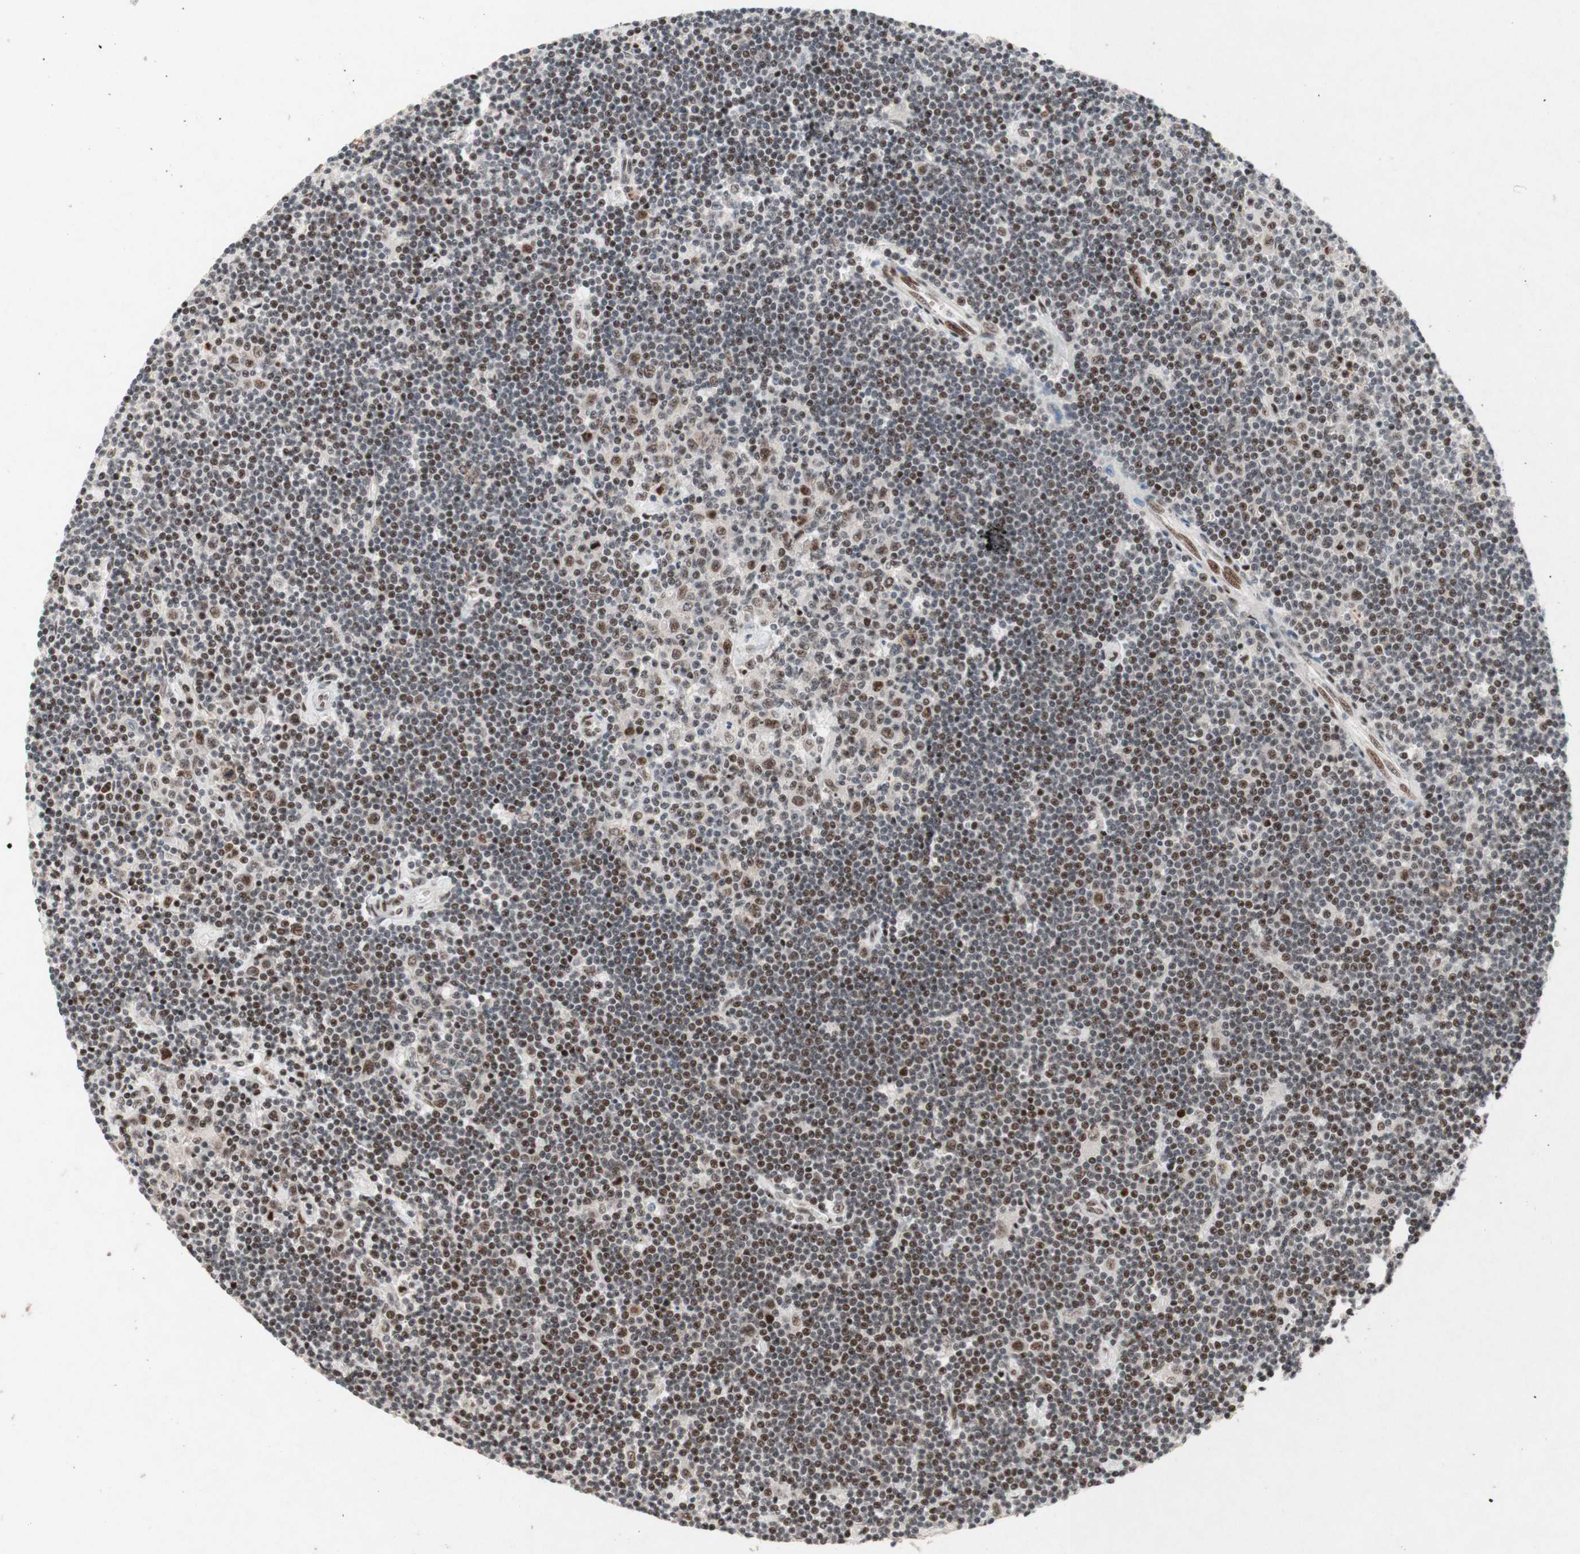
{"staining": {"intensity": "moderate", "quantity": "25%-75%", "location": "nuclear"}, "tissue": "lymphoma", "cell_type": "Tumor cells", "image_type": "cancer", "snomed": [{"axis": "morphology", "description": "Malignant lymphoma, non-Hodgkin's type, Low grade"}, {"axis": "topography", "description": "Spleen"}], "caption": "A high-resolution micrograph shows IHC staining of malignant lymphoma, non-Hodgkin's type (low-grade), which exhibits moderate nuclear positivity in about 25%-75% of tumor cells.", "gene": "TLE1", "patient": {"sex": "male", "age": 76}}